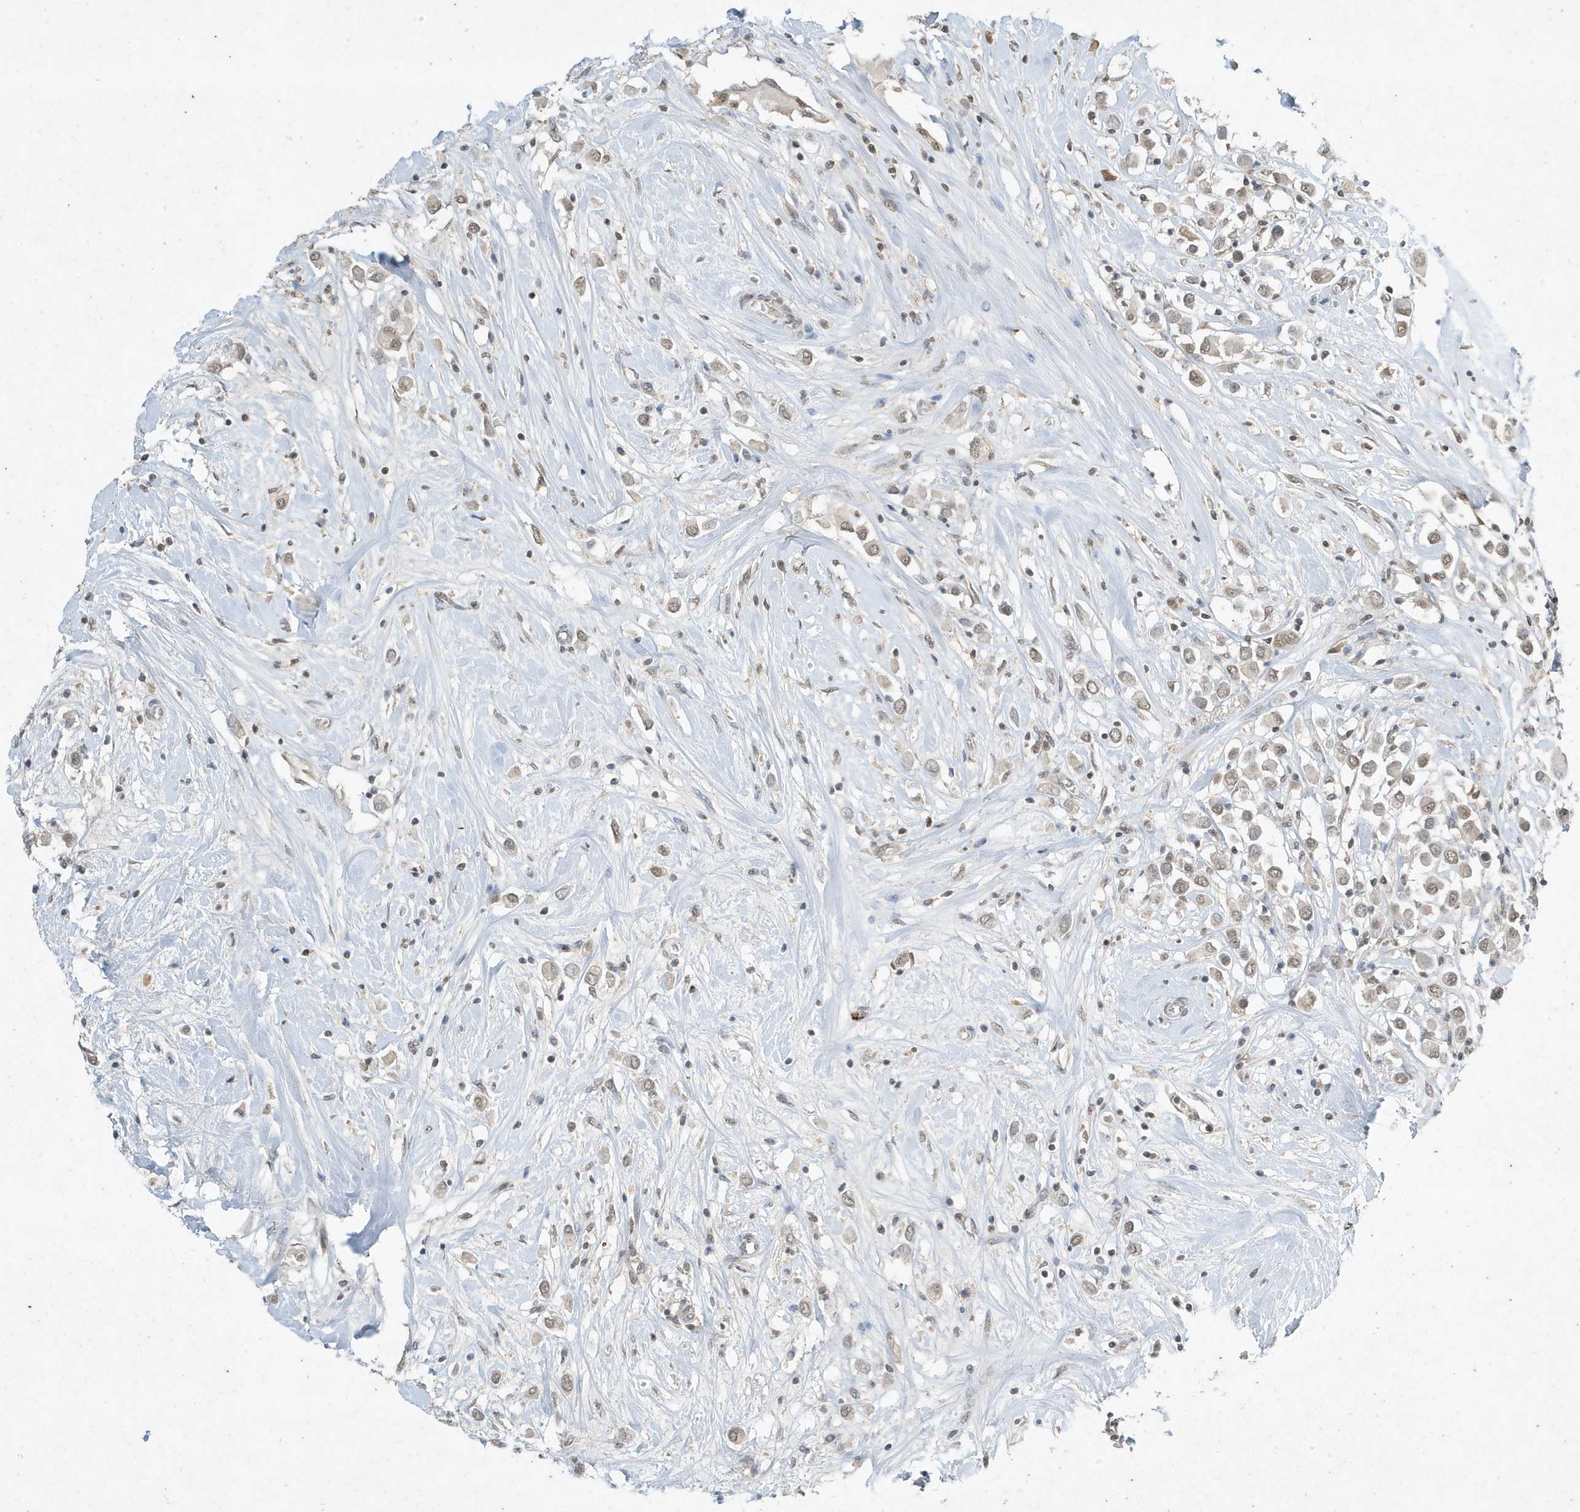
{"staining": {"intensity": "weak", "quantity": "25%-75%", "location": "nuclear"}, "tissue": "breast cancer", "cell_type": "Tumor cells", "image_type": "cancer", "snomed": [{"axis": "morphology", "description": "Duct carcinoma"}, {"axis": "topography", "description": "Breast"}], "caption": "Brown immunohistochemical staining in human invasive ductal carcinoma (breast) displays weak nuclear expression in approximately 25%-75% of tumor cells.", "gene": "DEFA1", "patient": {"sex": "female", "age": 61}}